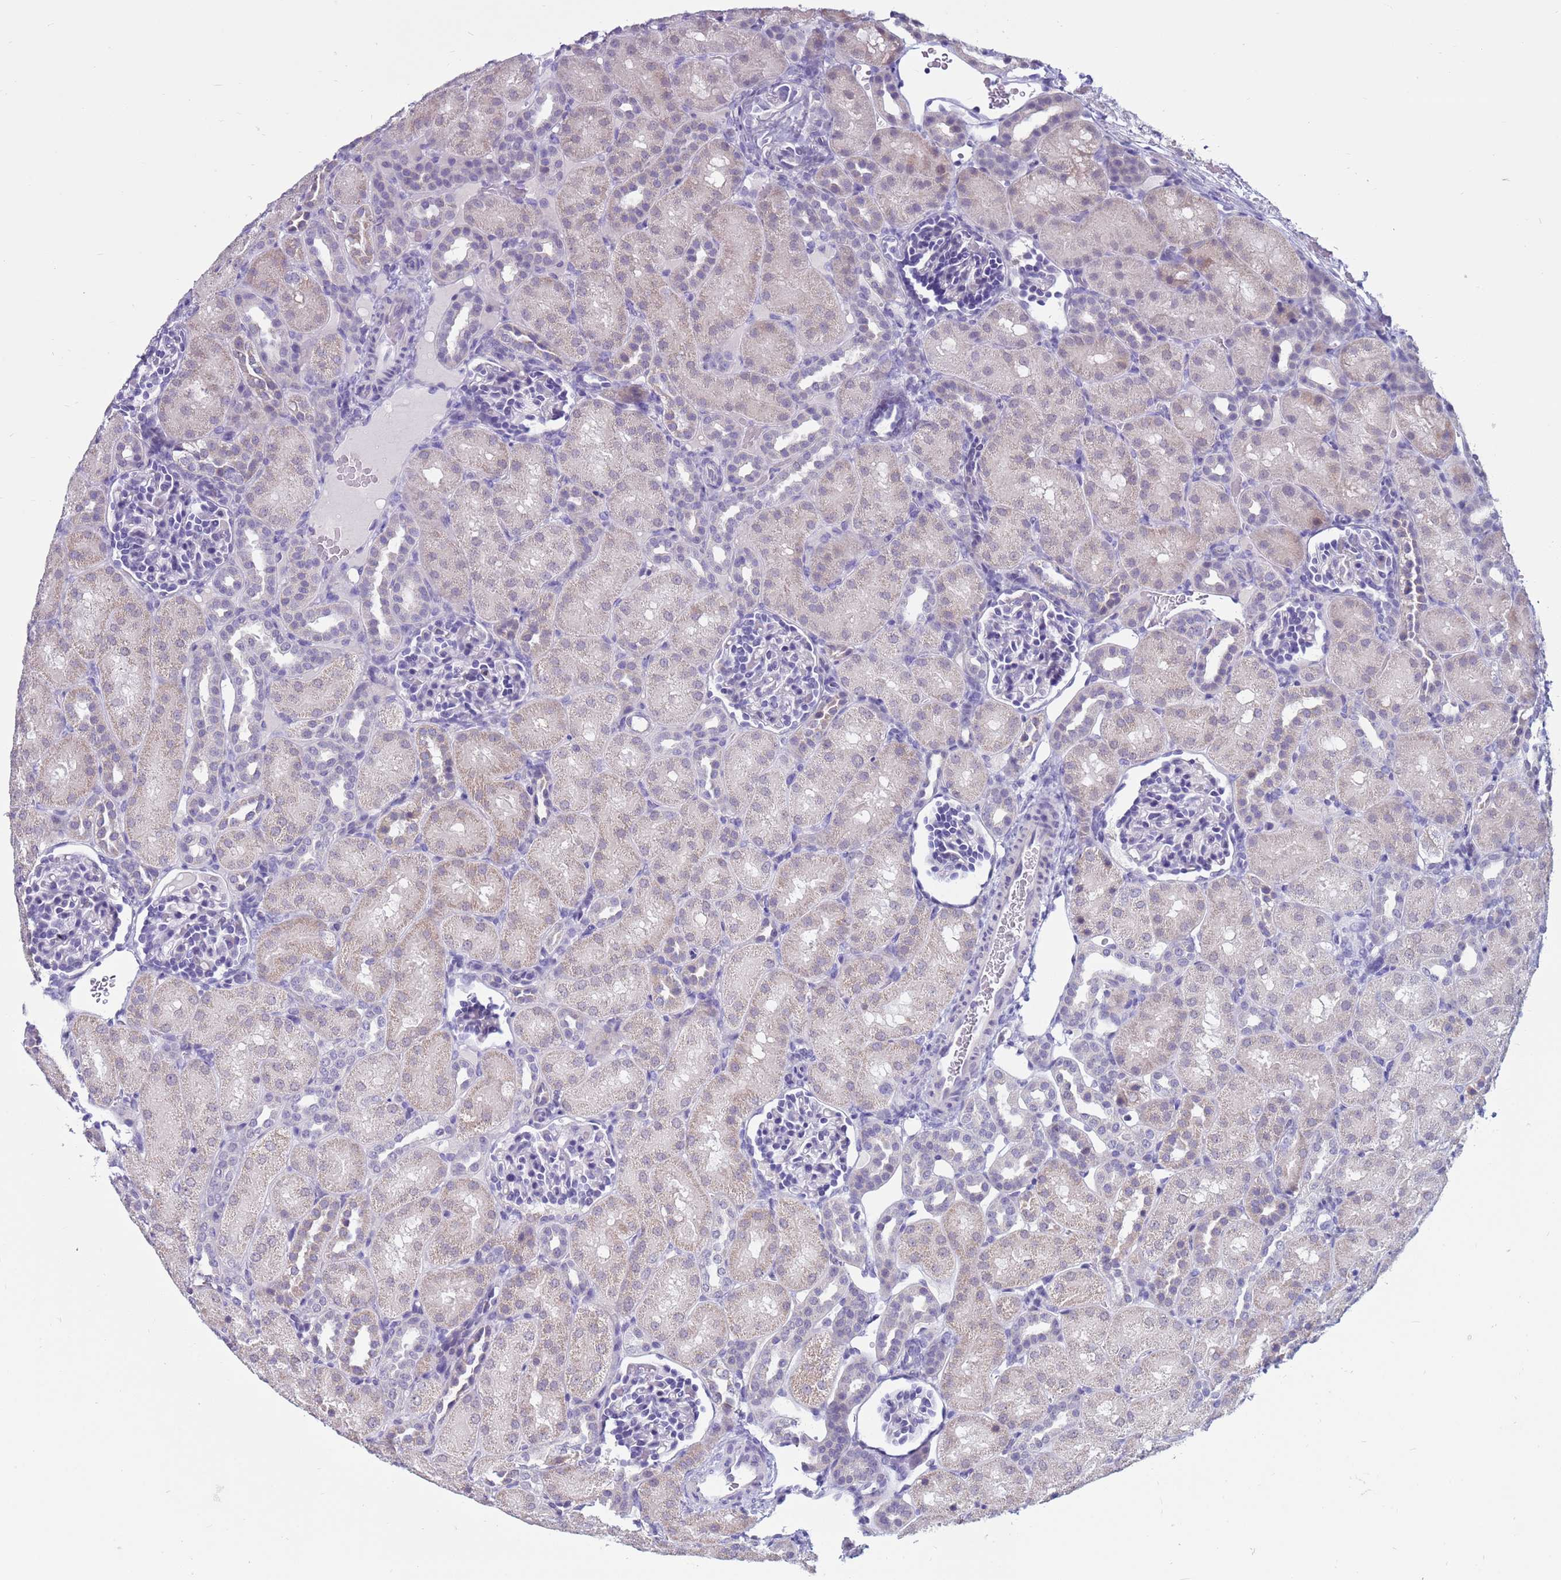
{"staining": {"intensity": "negative", "quantity": "none", "location": "none"}, "tissue": "kidney", "cell_type": "Cells in glomeruli", "image_type": "normal", "snomed": [{"axis": "morphology", "description": "Normal tissue, NOS"}, {"axis": "topography", "description": "Kidney"}], "caption": "An immunohistochemistry photomicrograph of normal kidney is shown. There is no staining in cells in glomeruli of kidney.", "gene": "CDK2AP2", "patient": {"sex": "male", "age": 1}}